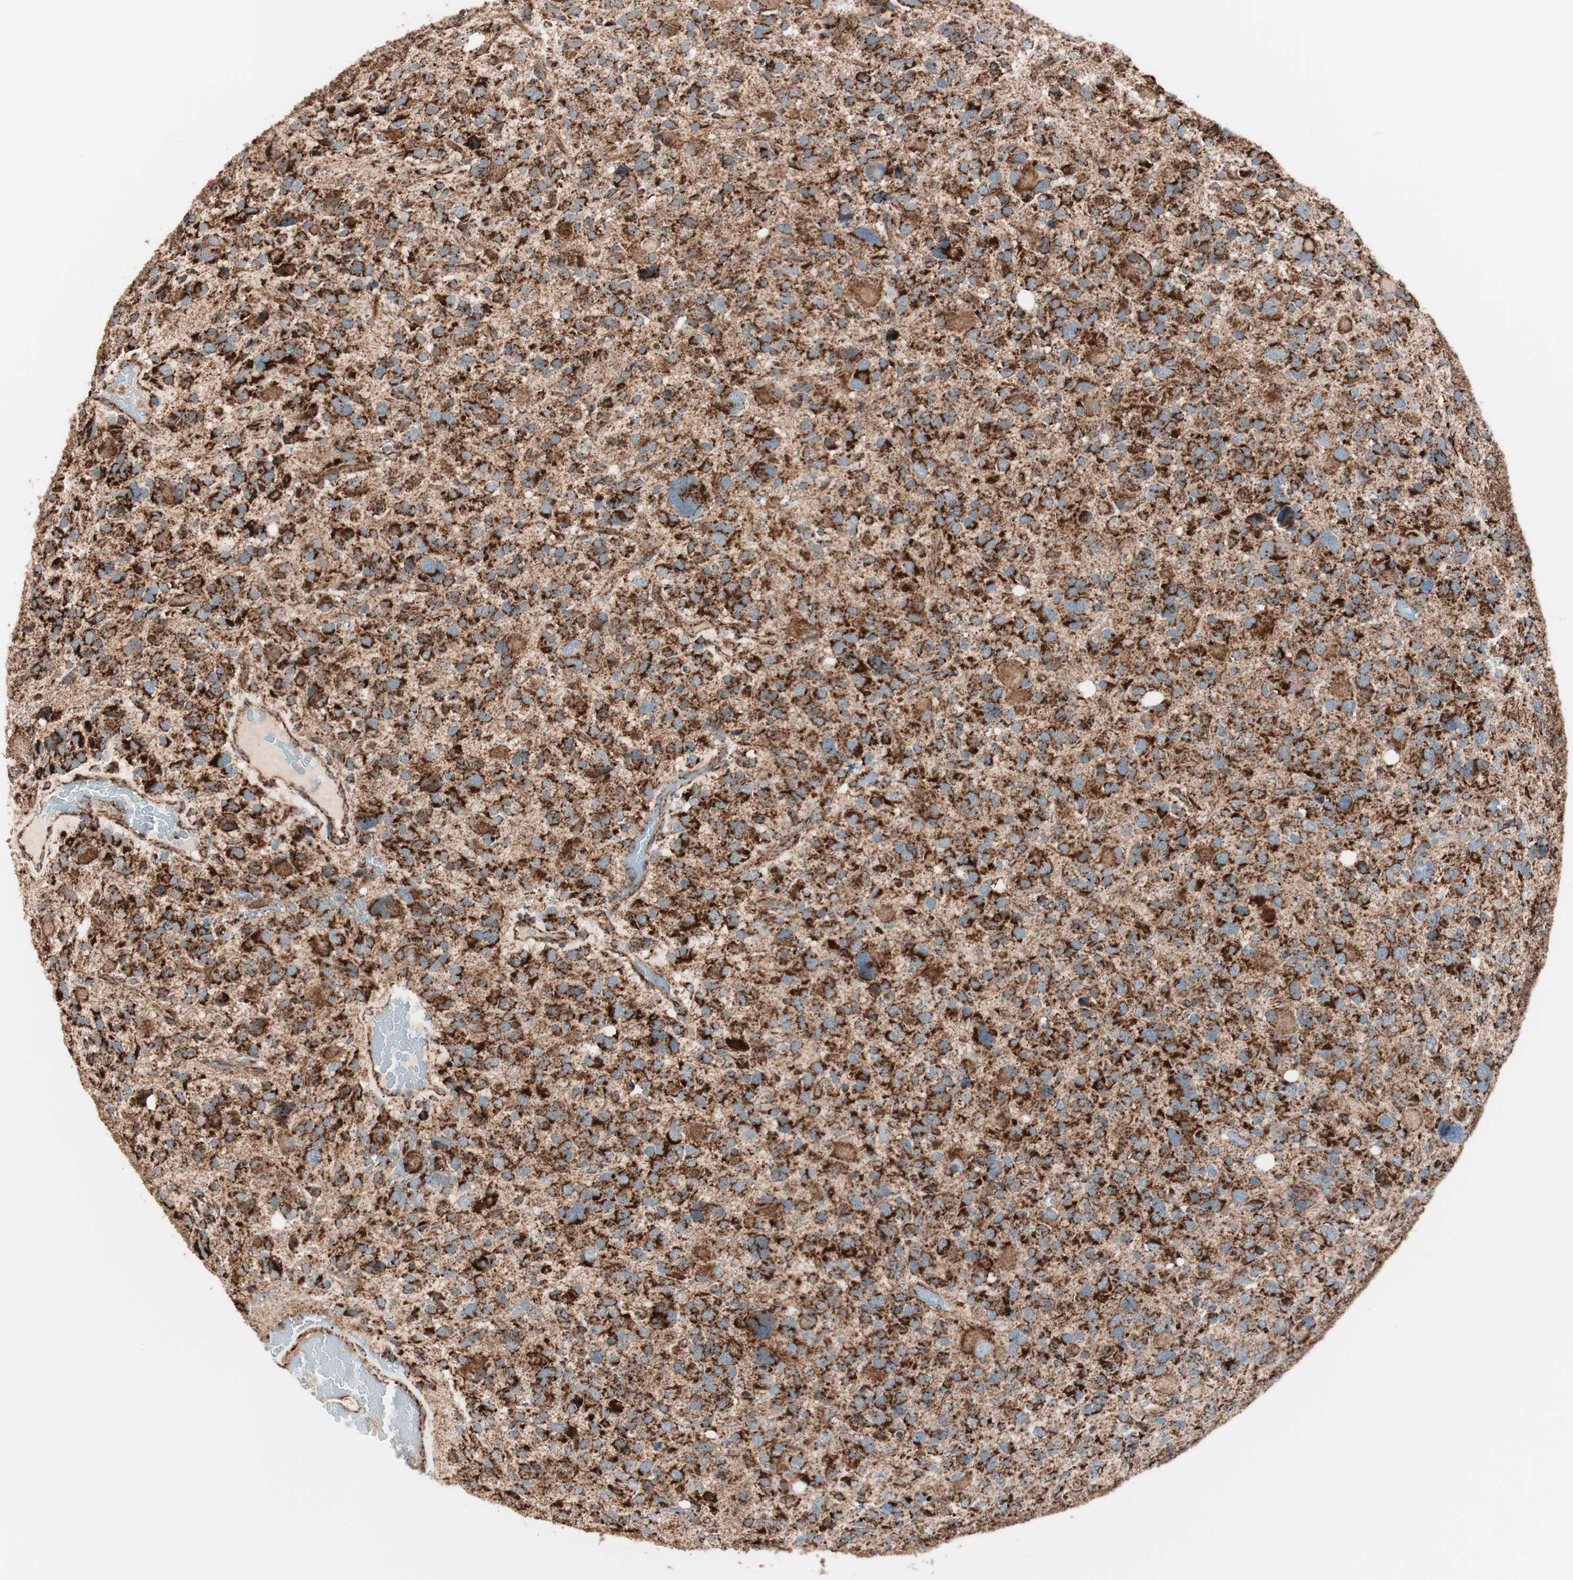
{"staining": {"intensity": "strong", "quantity": ">75%", "location": "cytoplasmic/membranous"}, "tissue": "glioma", "cell_type": "Tumor cells", "image_type": "cancer", "snomed": [{"axis": "morphology", "description": "Glioma, malignant, High grade"}, {"axis": "topography", "description": "Brain"}], "caption": "Brown immunohistochemical staining in glioma demonstrates strong cytoplasmic/membranous staining in approximately >75% of tumor cells.", "gene": "TOMM22", "patient": {"sex": "male", "age": 48}}